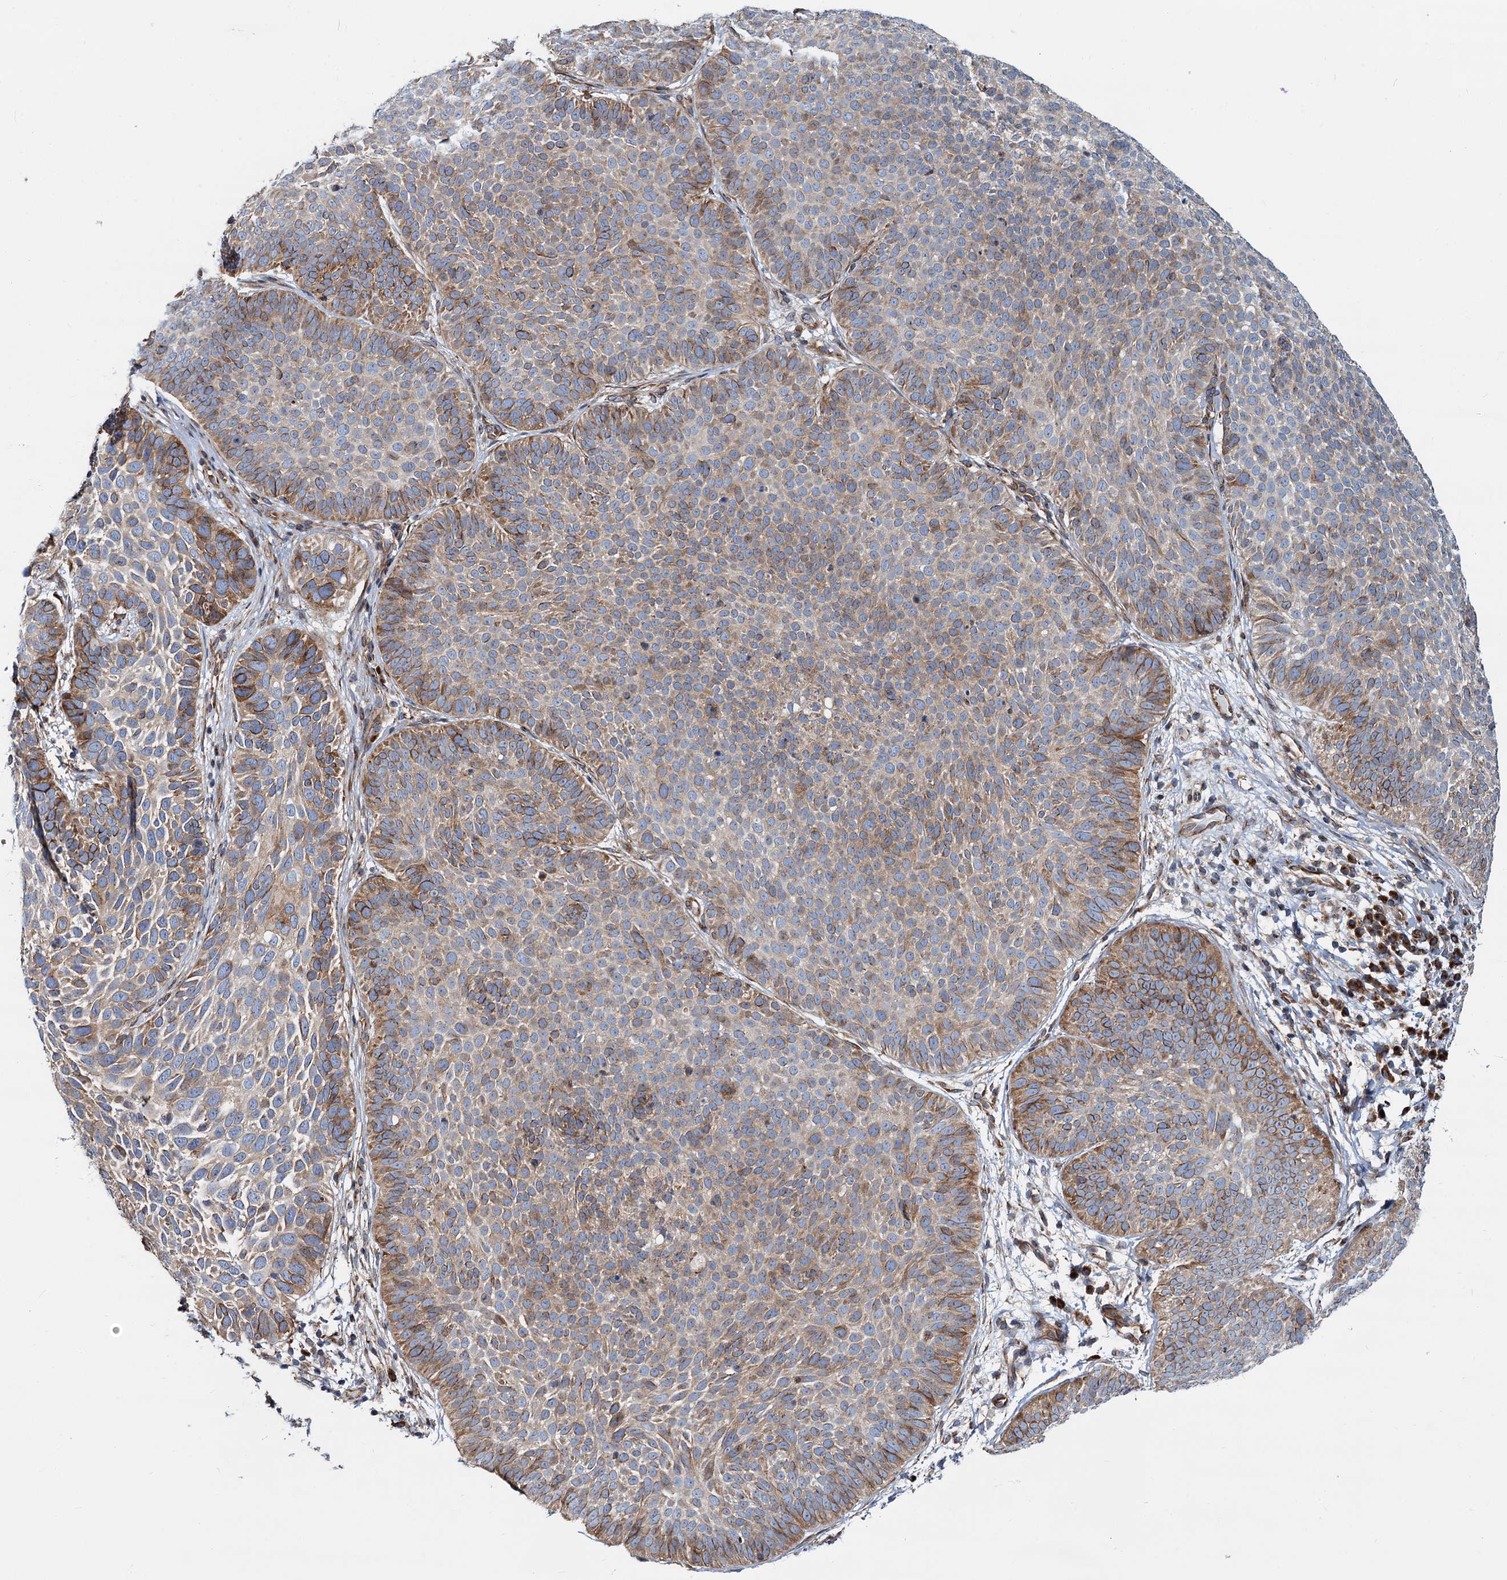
{"staining": {"intensity": "moderate", "quantity": "25%-75%", "location": "cytoplasmic/membranous"}, "tissue": "skin cancer", "cell_type": "Tumor cells", "image_type": "cancer", "snomed": [{"axis": "morphology", "description": "Basal cell carcinoma"}, {"axis": "topography", "description": "Skin"}], "caption": "Immunohistochemical staining of human skin cancer (basal cell carcinoma) displays medium levels of moderate cytoplasmic/membranous staining in about 25%-75% of tumor cells.", "gene": "PSEN1", "patient": {"sex": "male", "age": 85}}